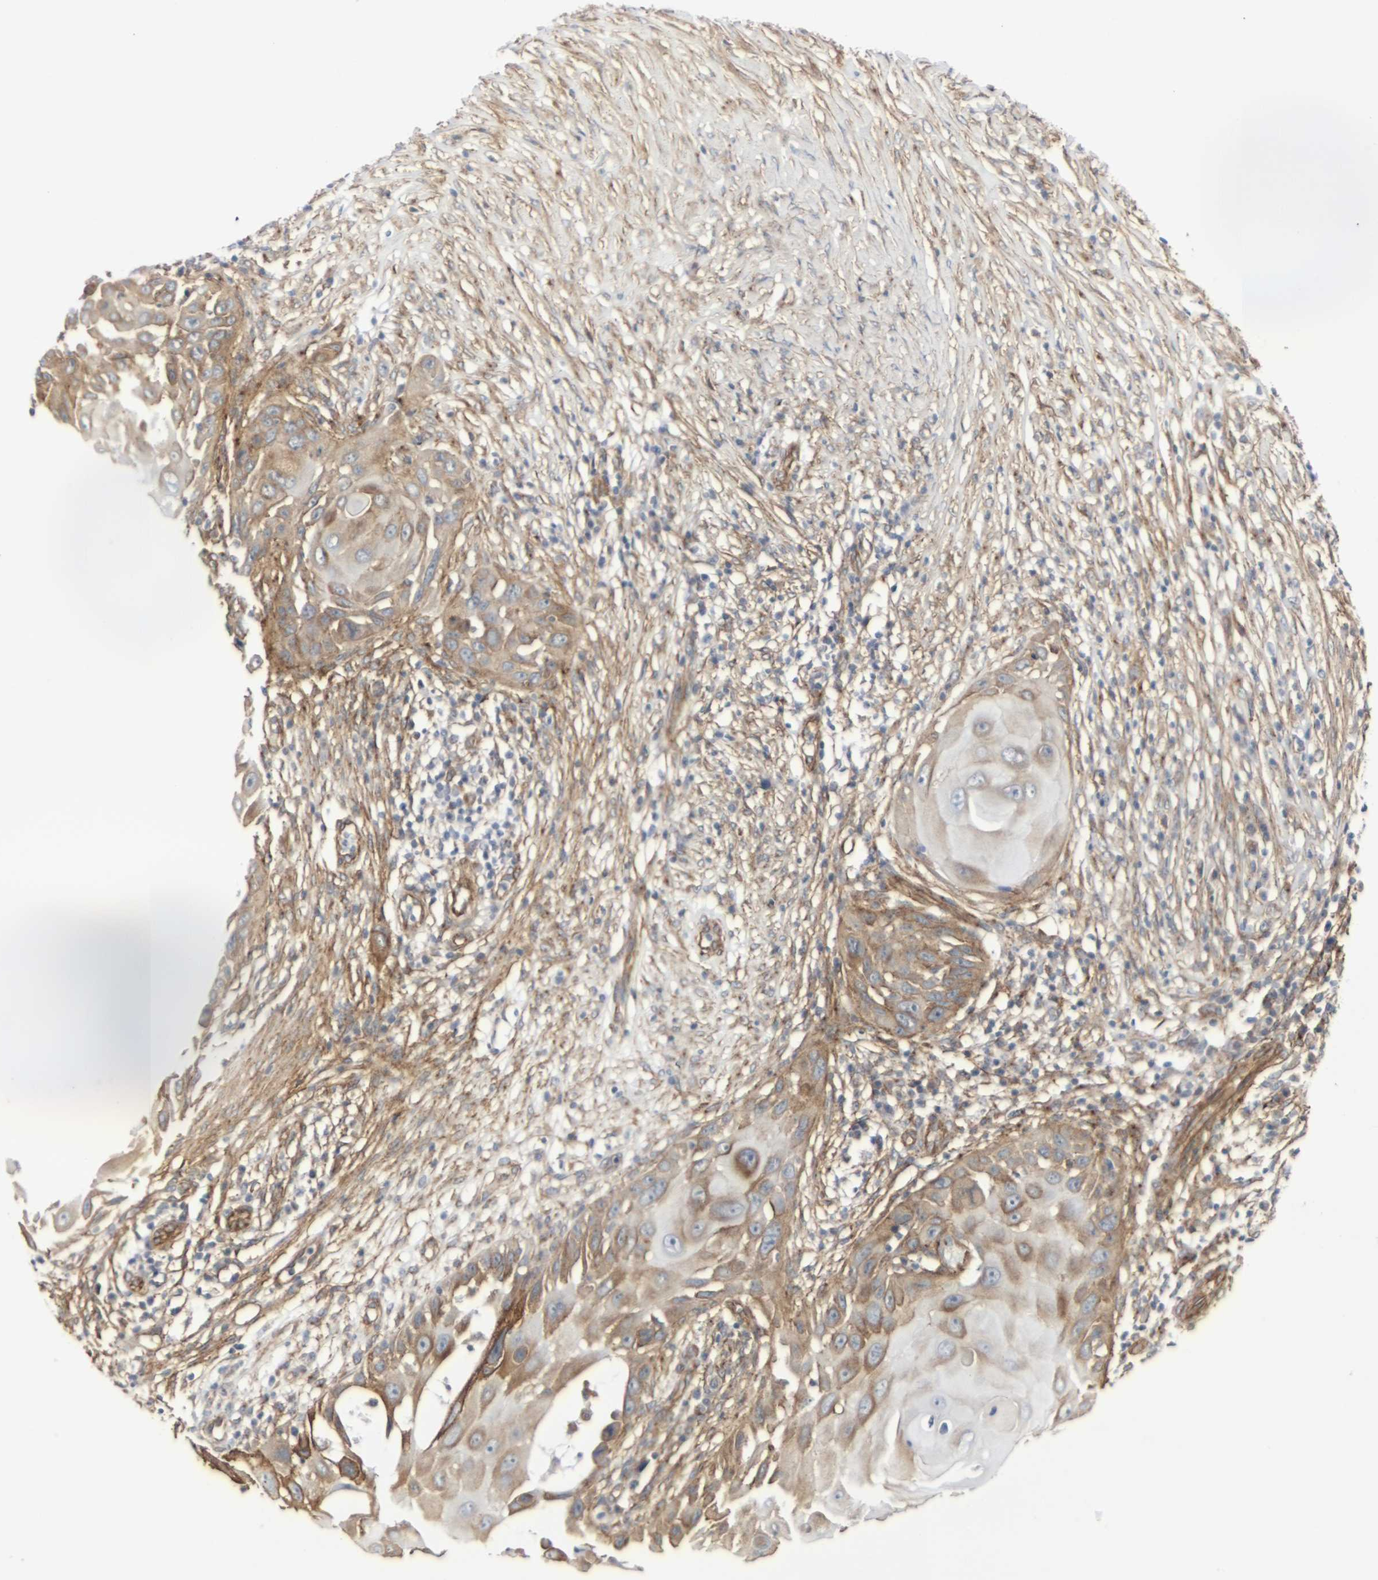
{"staining": {"intensity": "moderate", "quantity": ">75%", "location": "cytoplasmic/membranous"}, "tissue": "skin cancer", "cell_type": "Tumor cells", "image_type": "cancer", "snomed": [{"axis": "morphology", "description": "Squamous cell carcinoma, NOS"}, {"axis": "topography", "description": "Skin"}], "caption": "Immunohistochemistry (IHC) of human skin cancer (squamous cell carcinoma) reveals medium levels of moderate cytoplasmic/membranous positivity in about >75% of tumor cells.", "gene": "MYOF", "patient": {"sex": "female", "age": 44}}